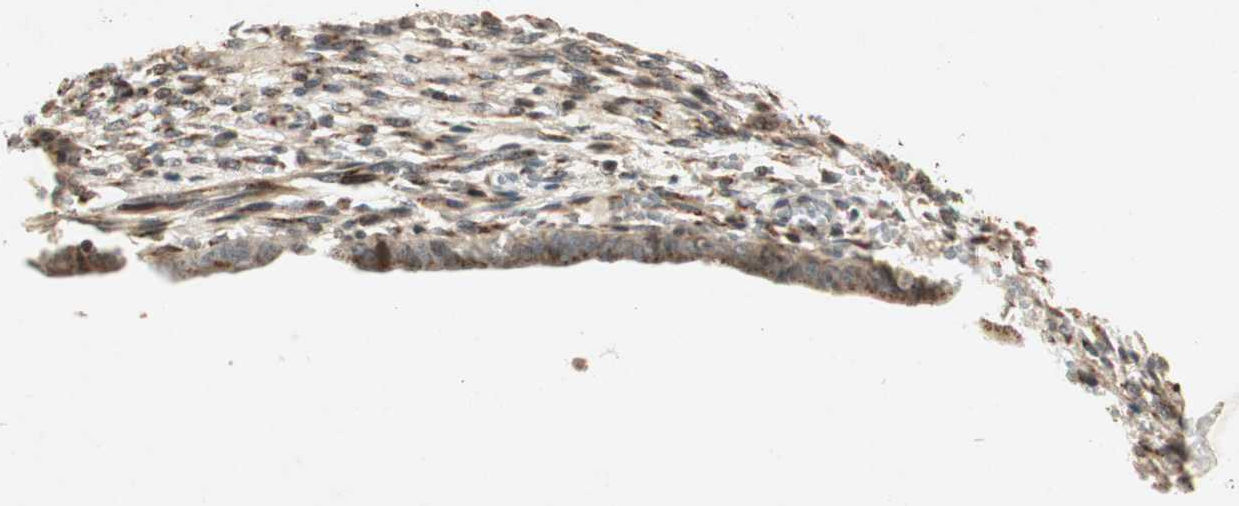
{"staining": {"intensity": "negative", "quantity": "none", "location": "none"}, "tissue": "endometrium", "cell_type": "Cells in endometrial stroma", "image_type": "normal", "snomed": [{"axis": "morphology", "description": "Normal tissue, NOS"}, {"axis": "topography", "description": "Endometrium"}], "caption": "Histopathology image shows no protein positivity in cells in endometrial stroma of benign endometrium. (DAB immunohistochemistry with hematoxylin counter stain).", "gene": "NEO1", "patient": {"sex": "female", "age": 57}}